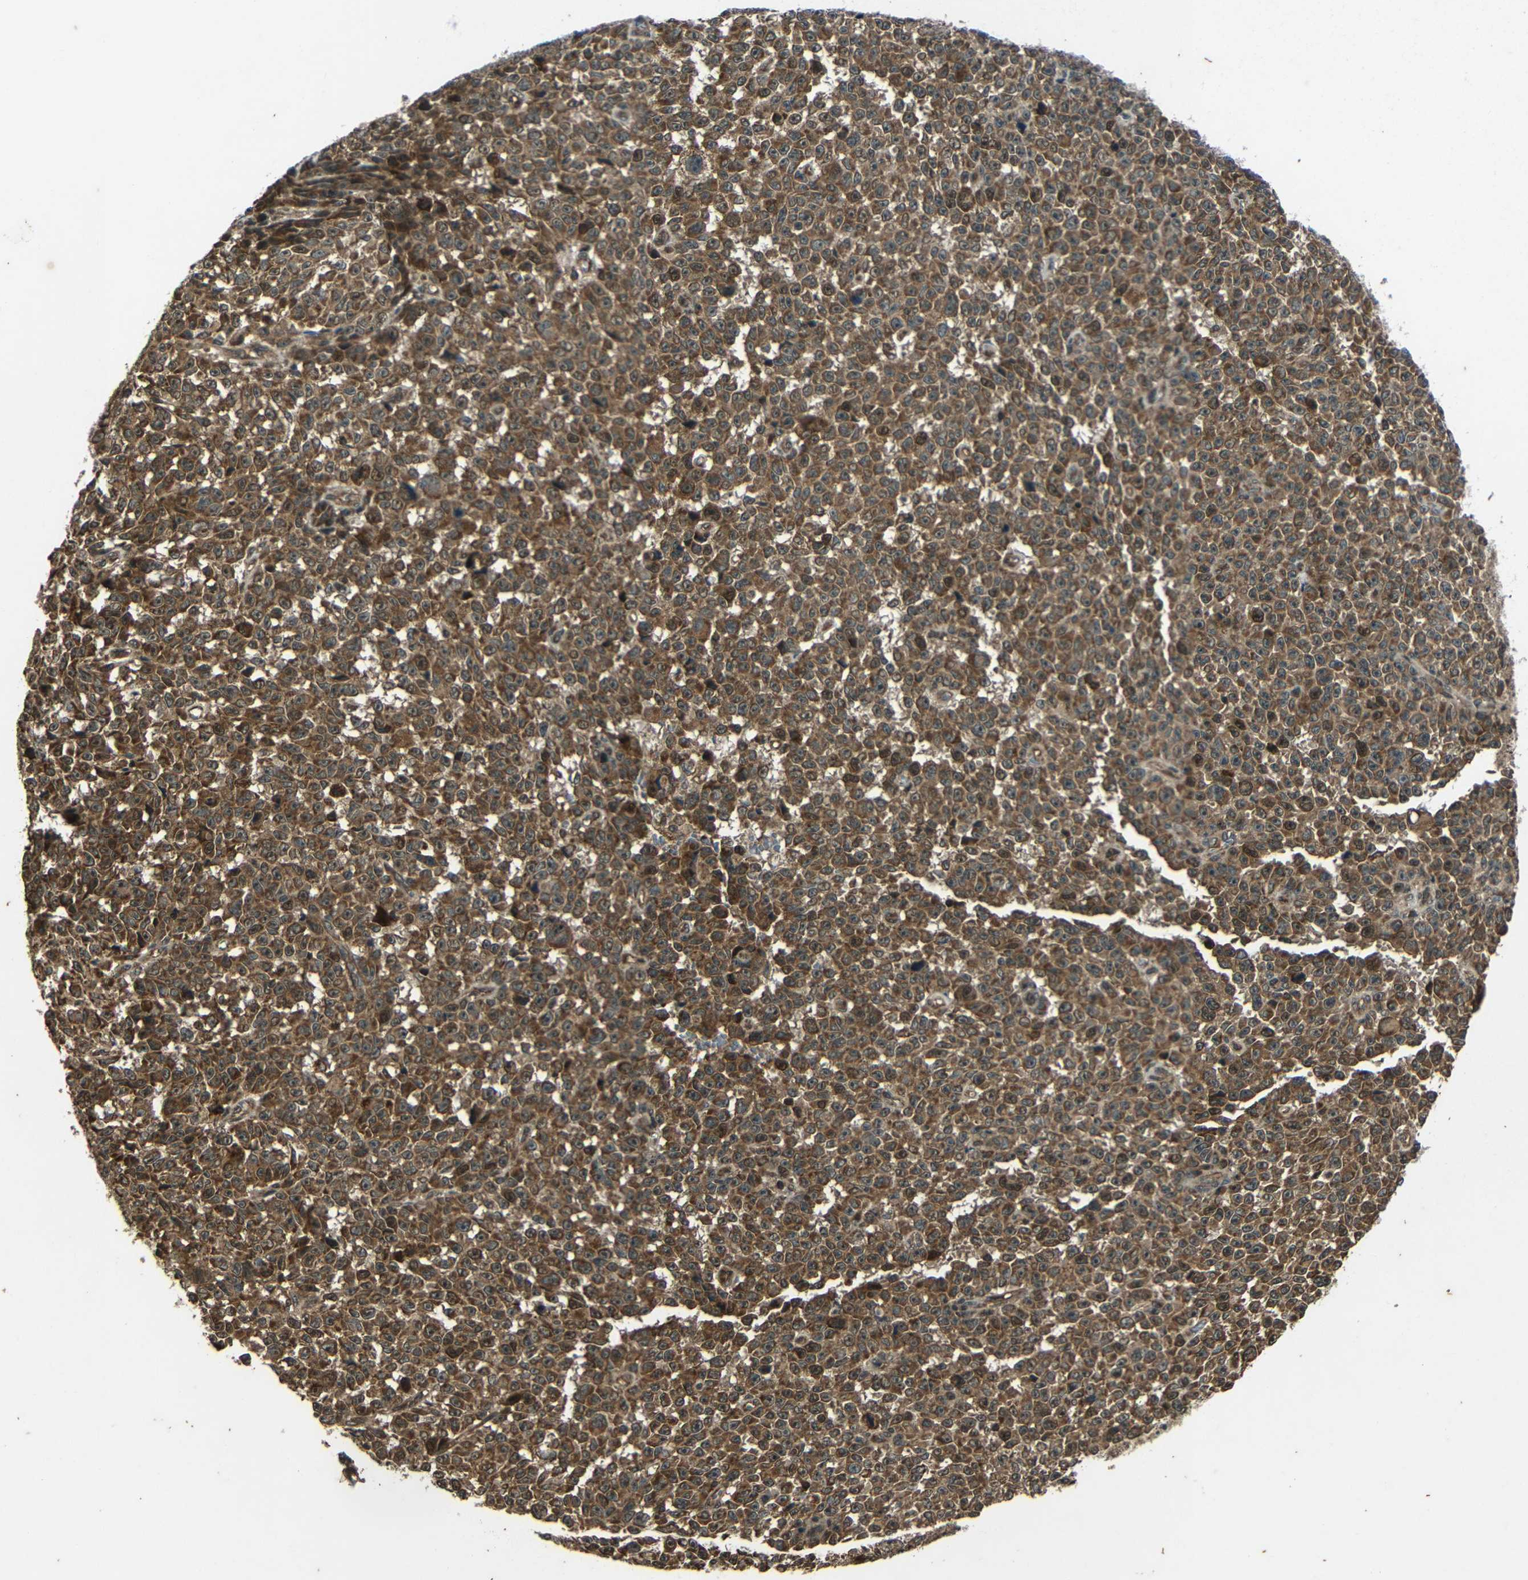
{"staining": {"intensity": "moderate", "quantity": ">75%", "location": "cytoplasmic/membranous"}, "tissue": "melanoma", "cell_type": "Tumor cells", "image_type": "cancer", "snomed": [{"axis": "morphology", "description": "Malignant melanoma, NOS"}, {"axis": "topography", "description": "Skin"}], "caption": "Moderate cytoplasmic/membranous protein staining is identified in approximately >75% of tumor cells in melanoma.", "gene": "PLK2", "patient": {"sex": "female", "age": 82}}